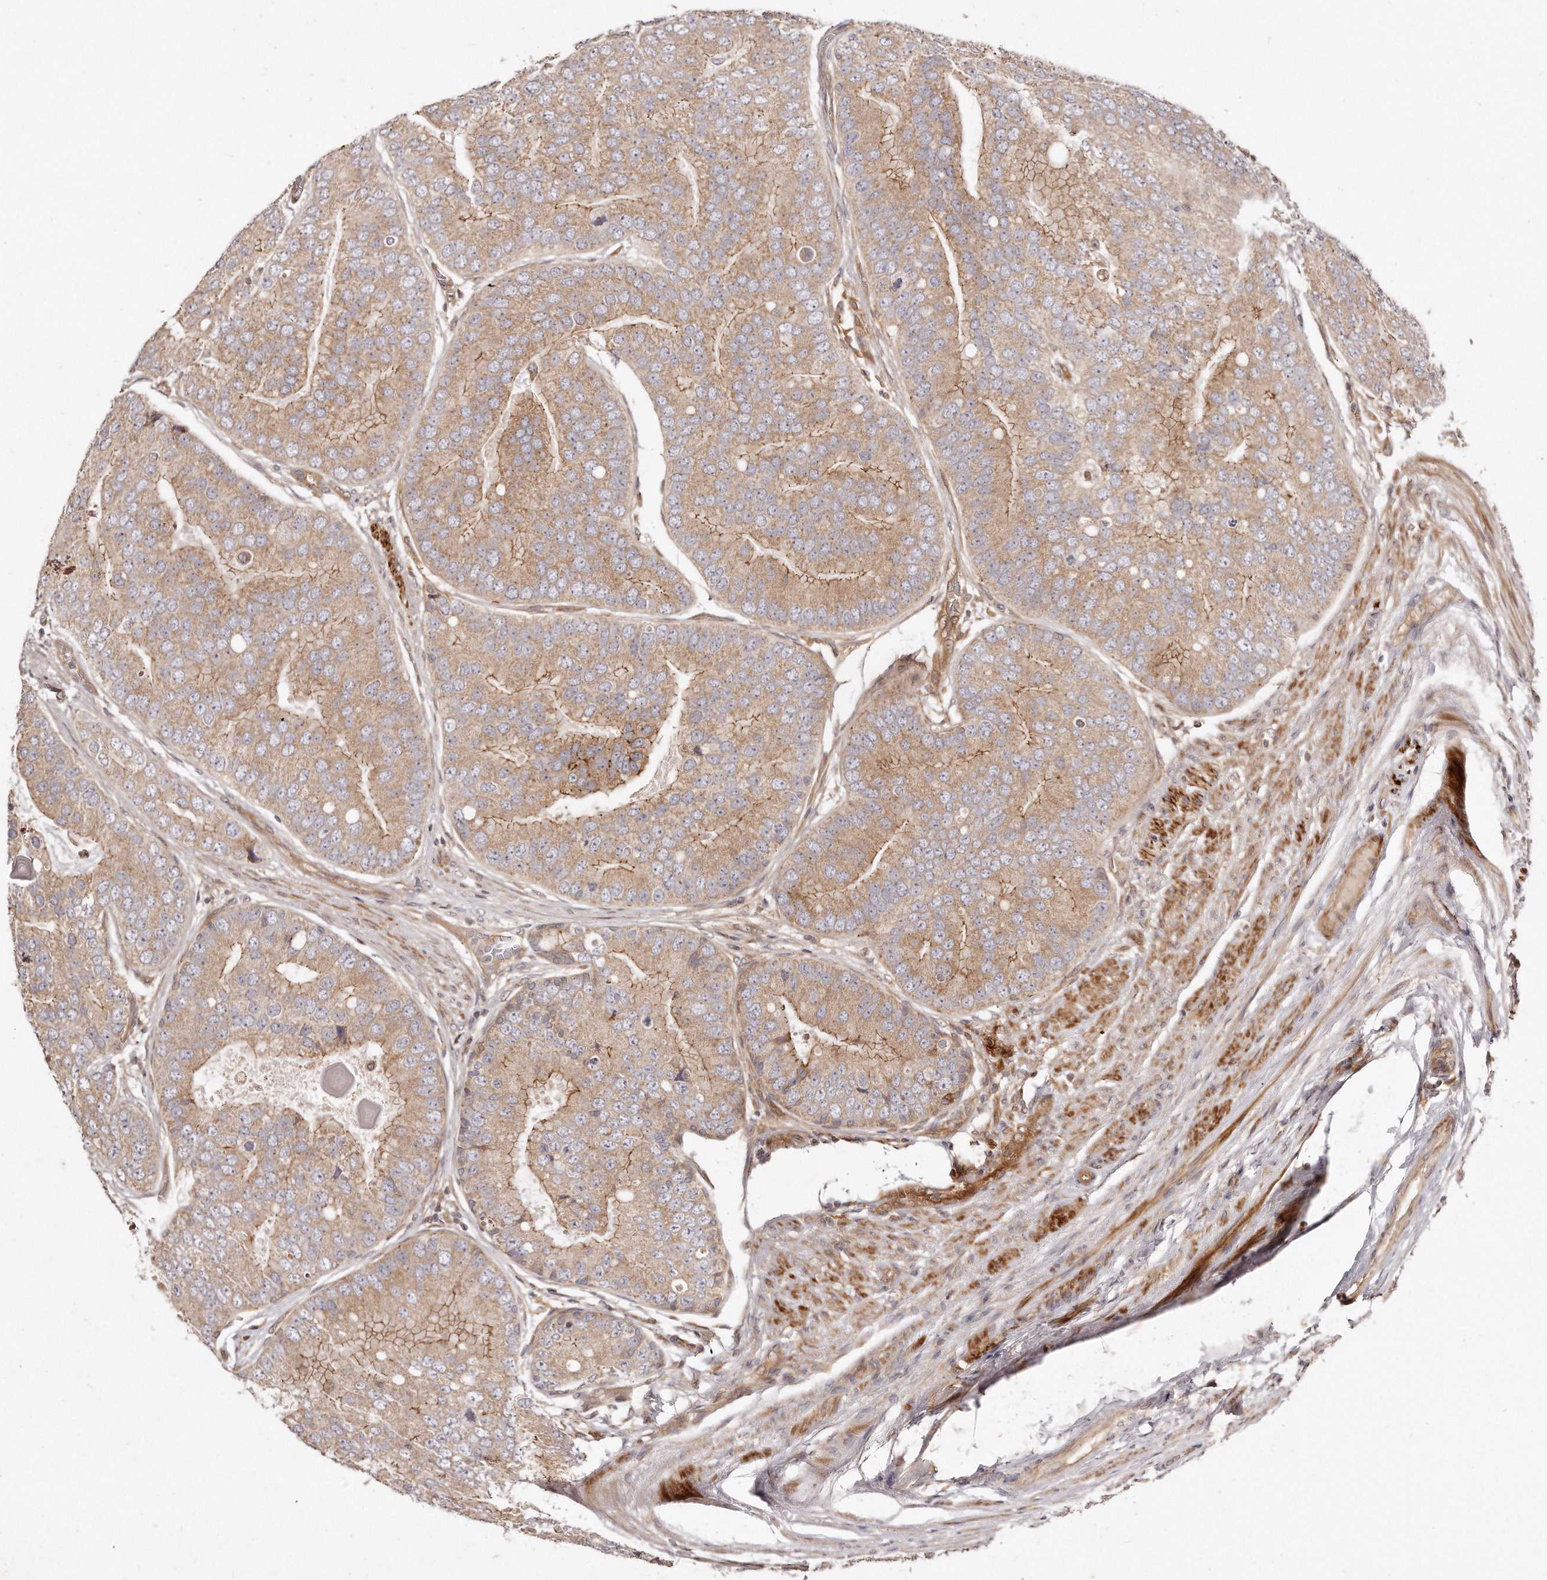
{"staining": {"intensity": "moderate", "quantity": ">75%", "location": "cytoplasmic/membranous"}, "tissue": "prostate cancer", "cell_type": "Tumor cells", "image_type": "cancer", "snomed": [{"axis": "morphology", "description": "Adenocarcinoma, High grade"}, {"axis": "topography", "description": "Prostate"}], "caption": "A brown stain highlights moderate cytoplasmic/membranous expression of a protein in adenocarcinoma (high-grade) (prostate) tumor cells.", "gene": "GBP4", "patient": {"sex": "male", "age": 70}}